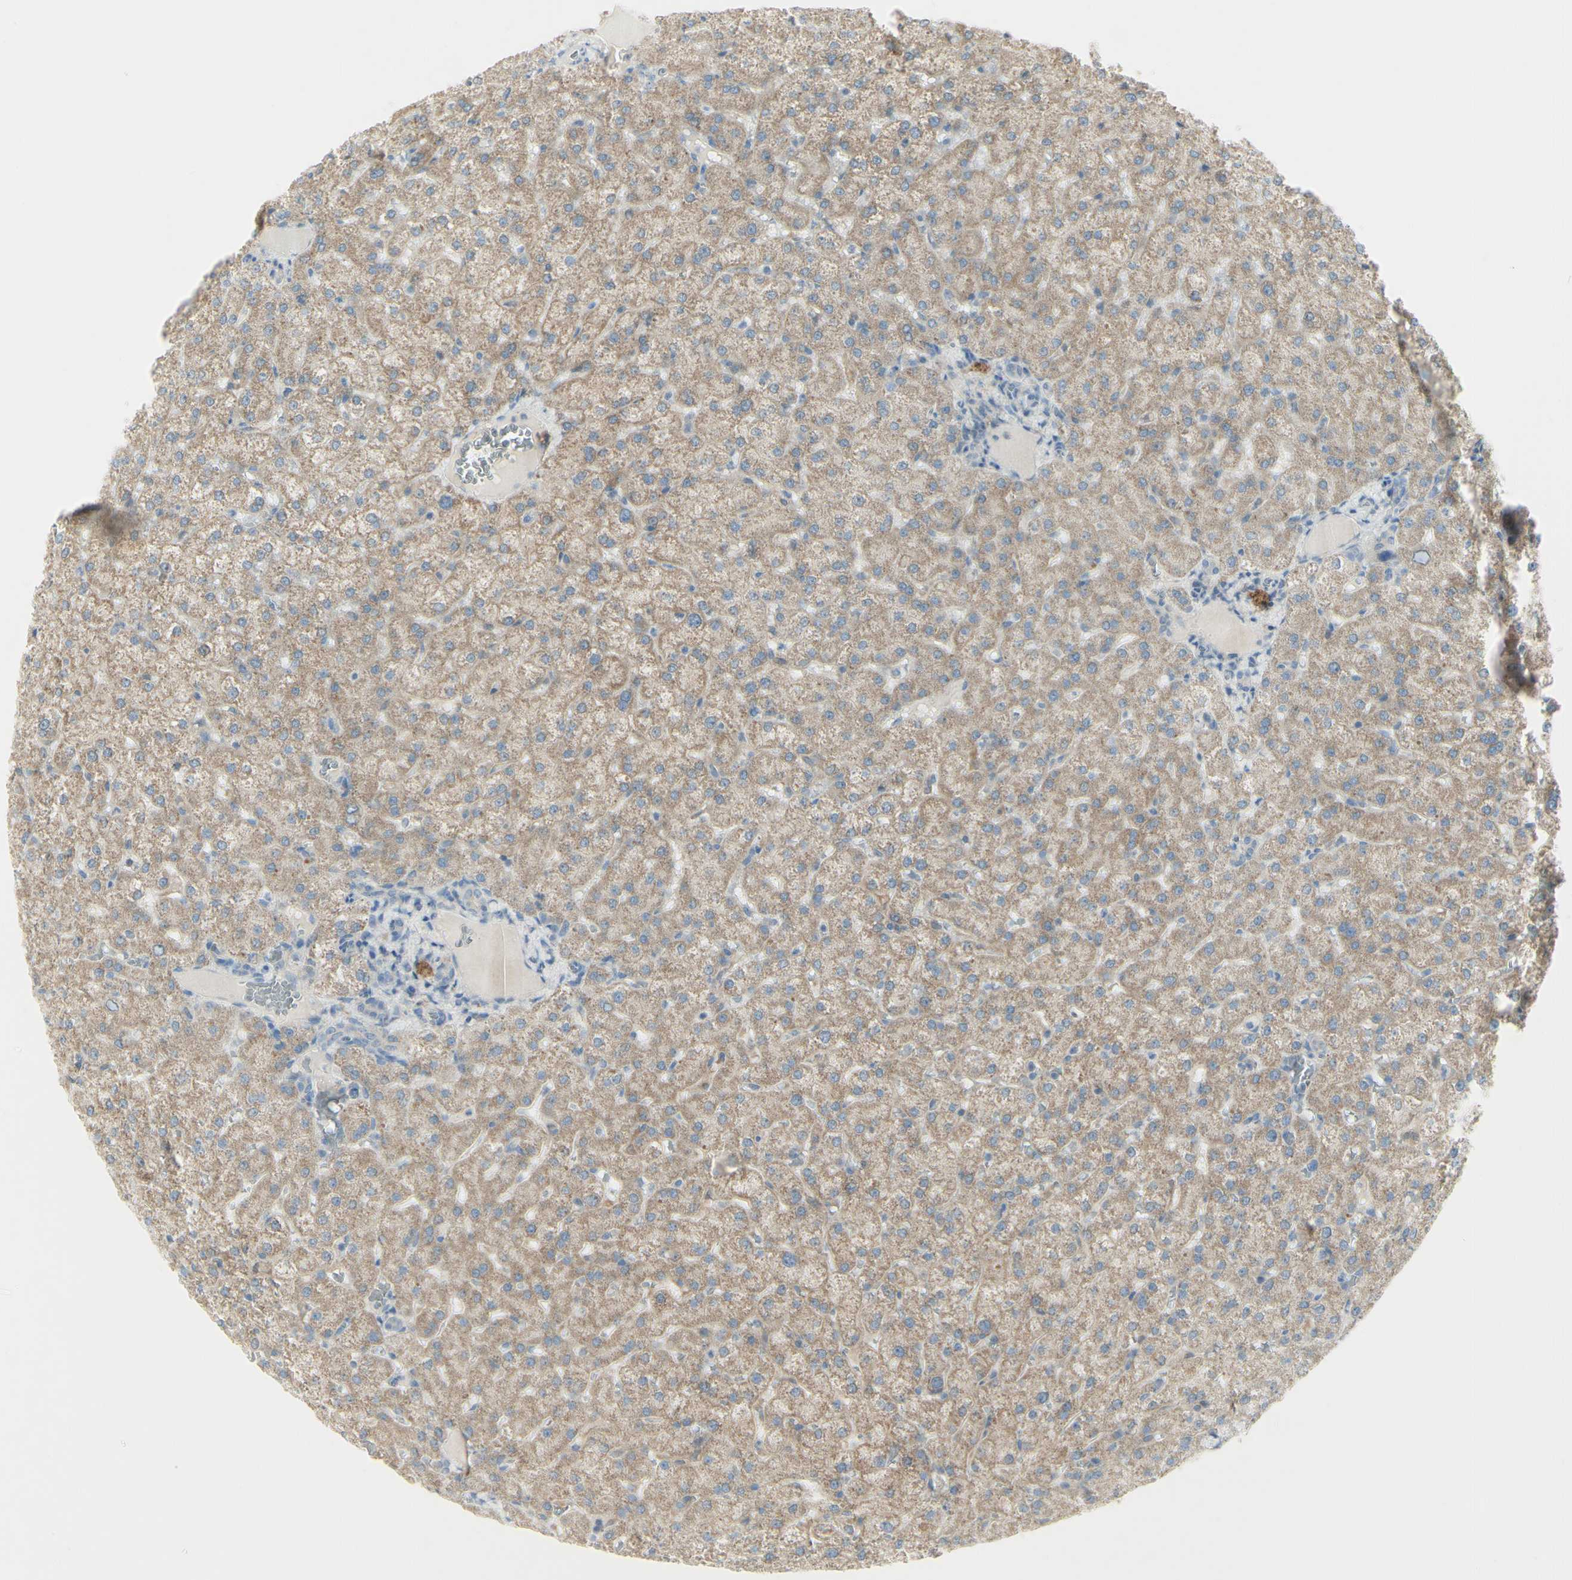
{"staining": {"intensity": "weak", "quantity": "25%-75%", "location": "cytoplasmic/membranous"}, "tissue": "liver", "cell_type": "Cholangiocytes", "image_type": "normal", "snomed": [{"axis": "morphology", "description": "Normal tissue, NOS"}, {"axis": "topography", "description": "Liver"}], "caption": "The micrograph shows immunohistochemical staining of normal liver. There is weak cytoplasmic/membranous staining is appreciated in about 25%-75% of cholangiocytes.", "gene": "CNTNAP1", "patient": {"sex": "female", "age": 32}}